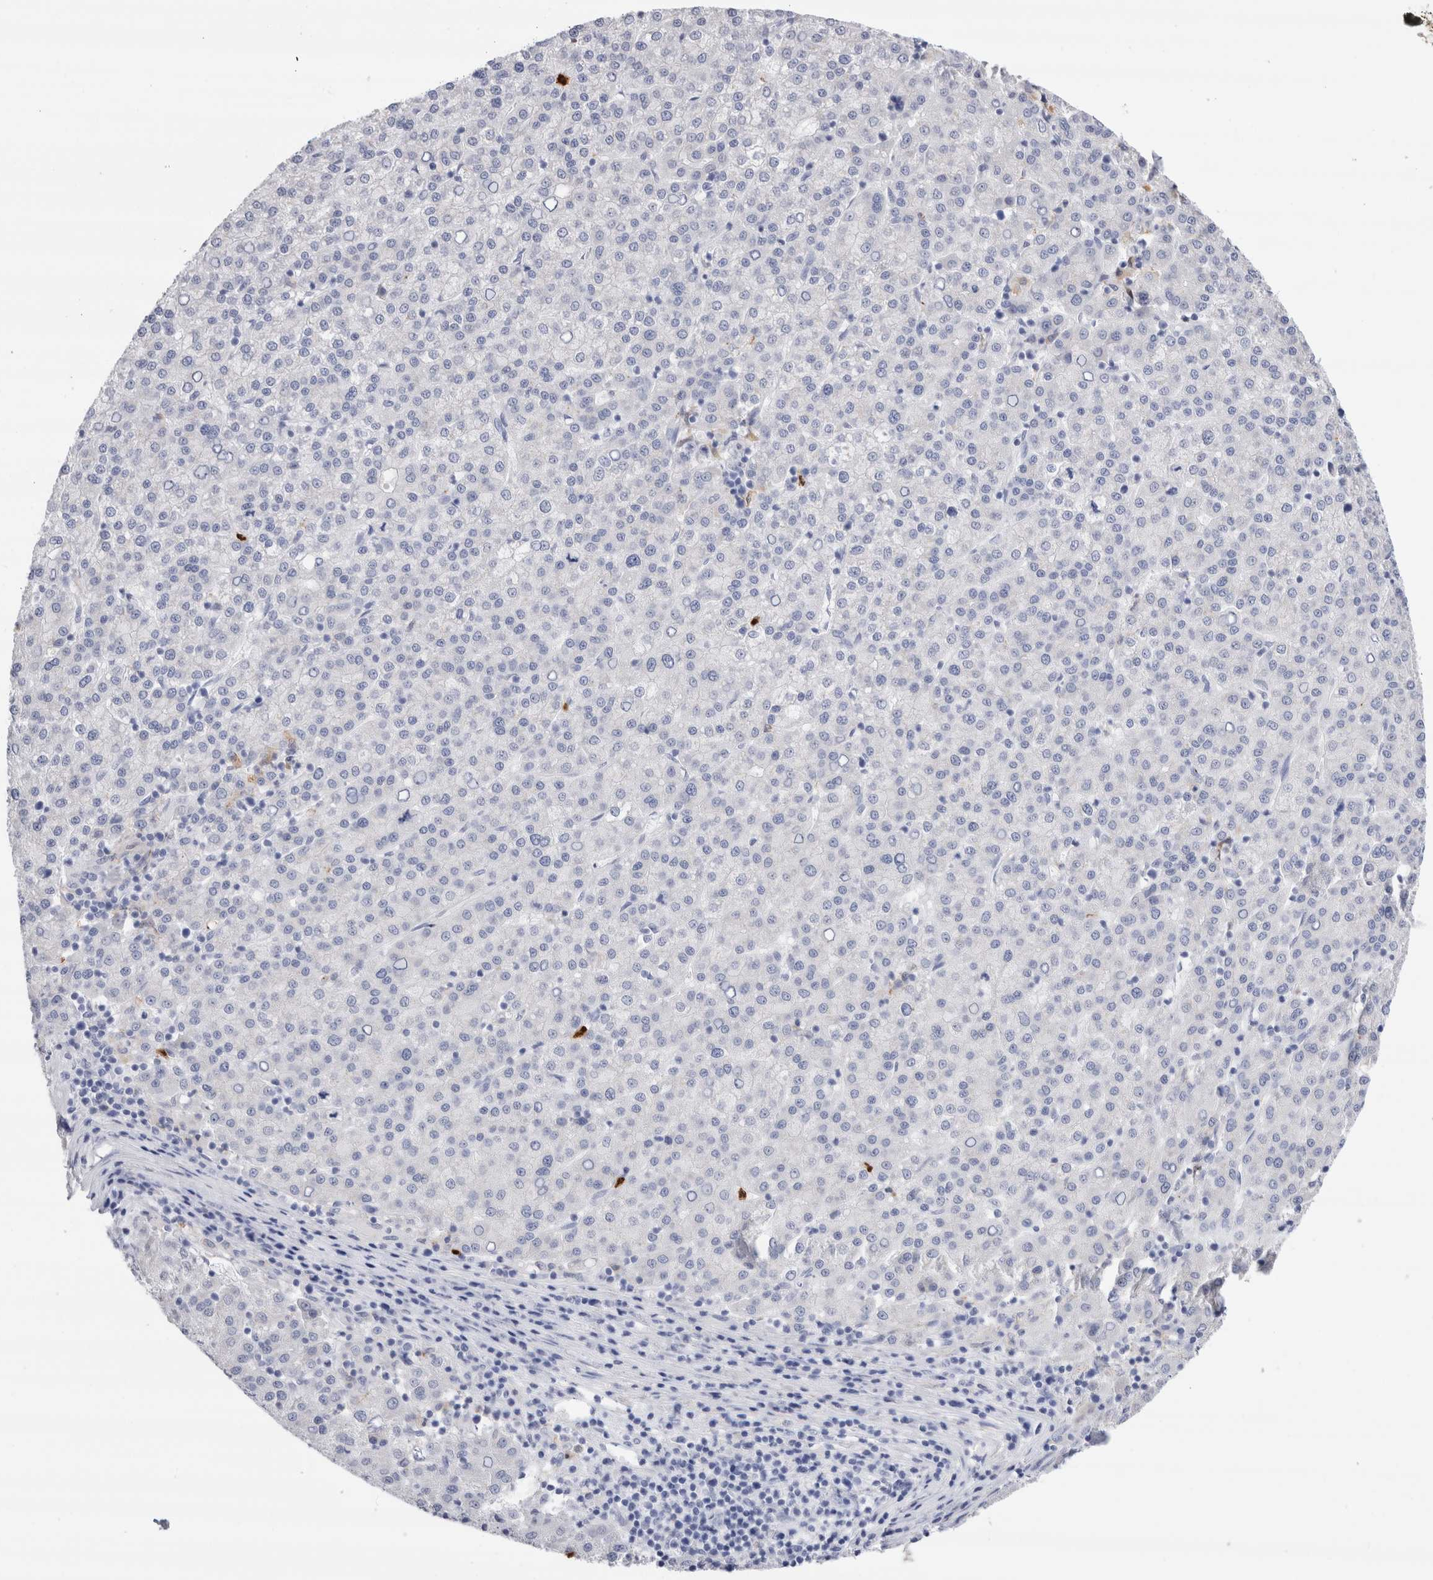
{"staining": {"intensity": "negative", "quantity": "none", "location": "none"}, "tissue": "liver cancer", "cell_type": "Tumor cells", "image_type": "cancer", "snomed": [{"axis": "morphology", "description": "Carcinoma, Hepatocellular, NOS"}, {"axis": "topography", "description": "Liver"}], "caption": "Immunohistochemical staining of liver hepatocellular carcinoma exhibits no significant expression in tumor cells. (DAB immunohistochemistry with hematoxylin counter stain).", "gene": "SLC10A5", "patient": {"sex": "female", "age": 58}}